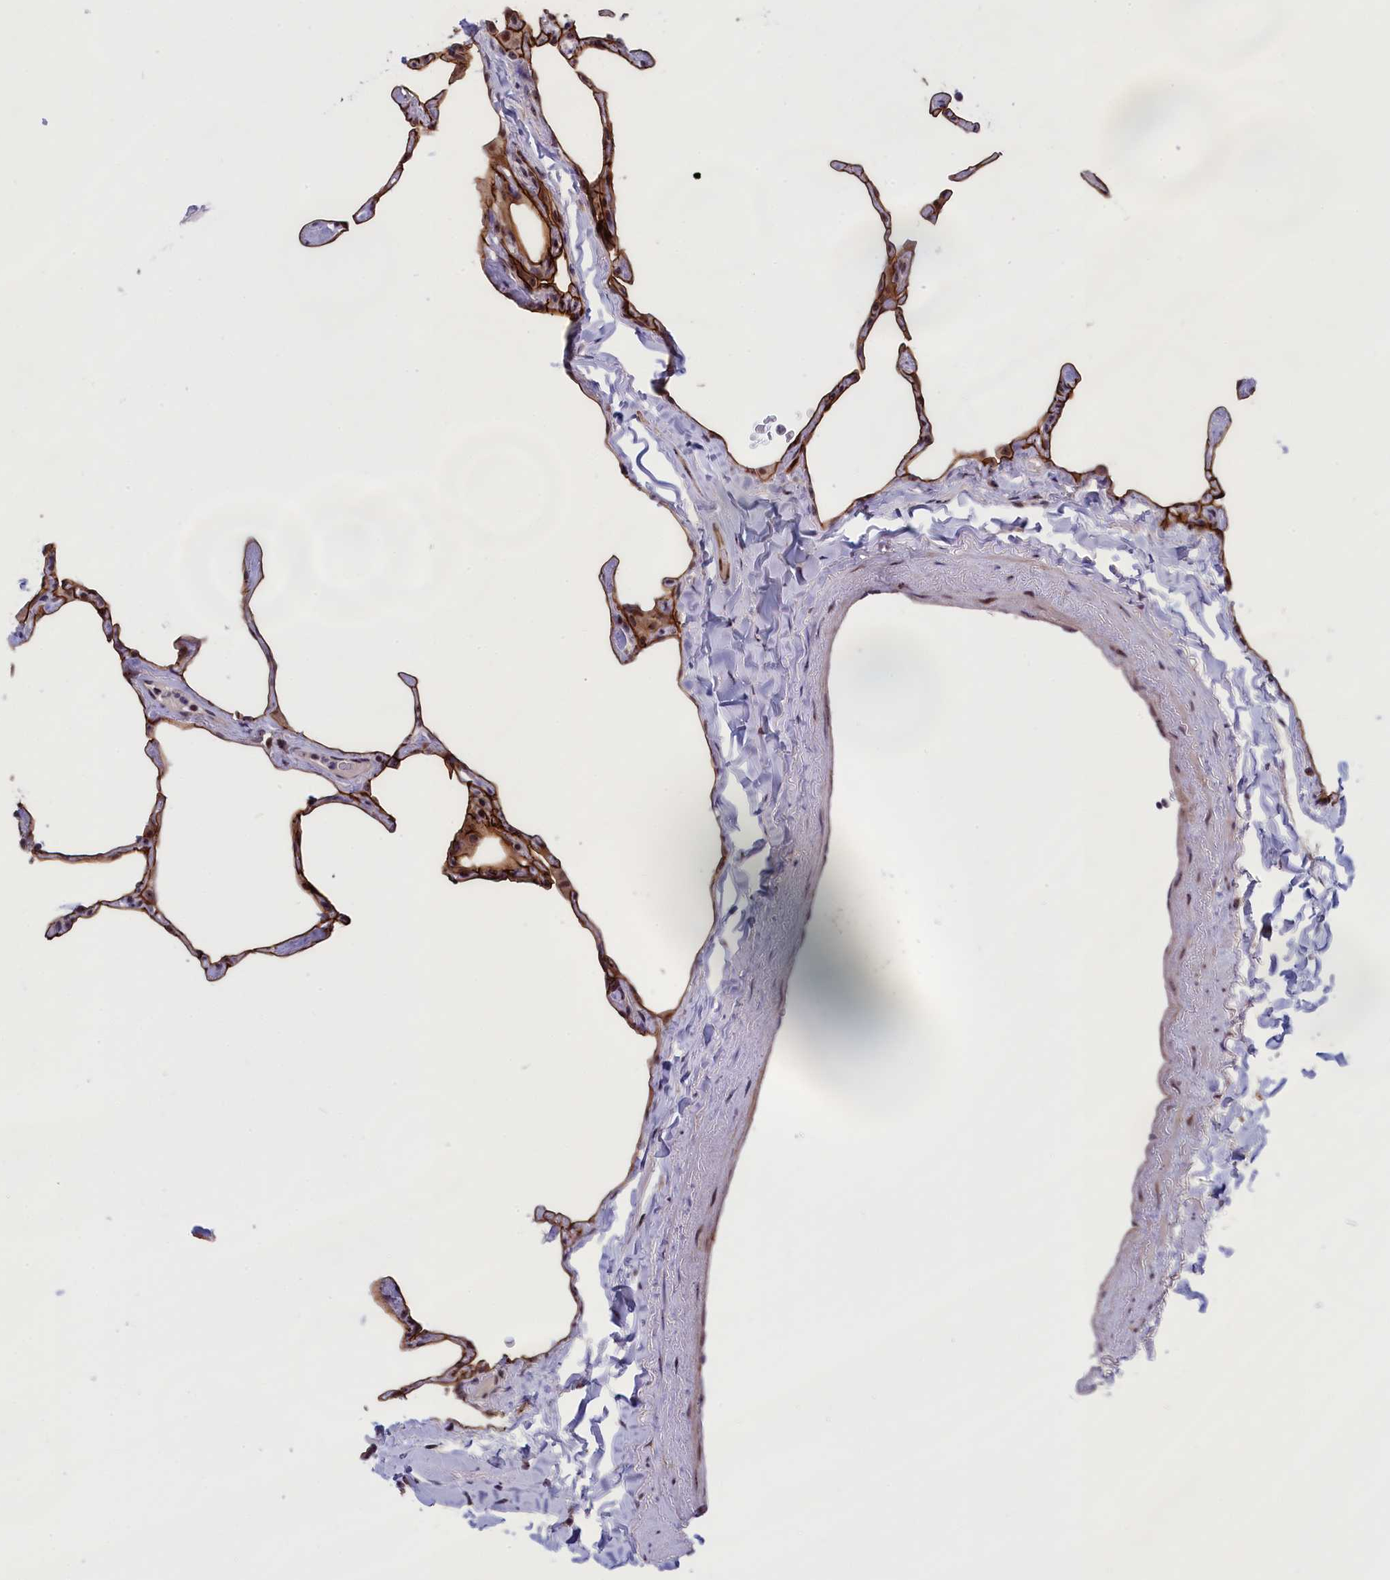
{"staining": {"intensity": "strong", "quantity": ">75%", "location": "cytoplasmic/membranous"}, "tissue": "lung", "cell_type": "Alveolar cells", "image_type": "normal", "snomed": [{"axis": "morphology", "description": "Normal tissue, NOS"}, {"axis": "topography", "description": "Lung"}], "caption": "Lung stained with DAB immunohistochemistry displays high levels of strong cytoplasmic/membranous staining in about >75% of alveolar cells.", "gene": "PPAN", "patient": {"sex": "male", "age": 65}}